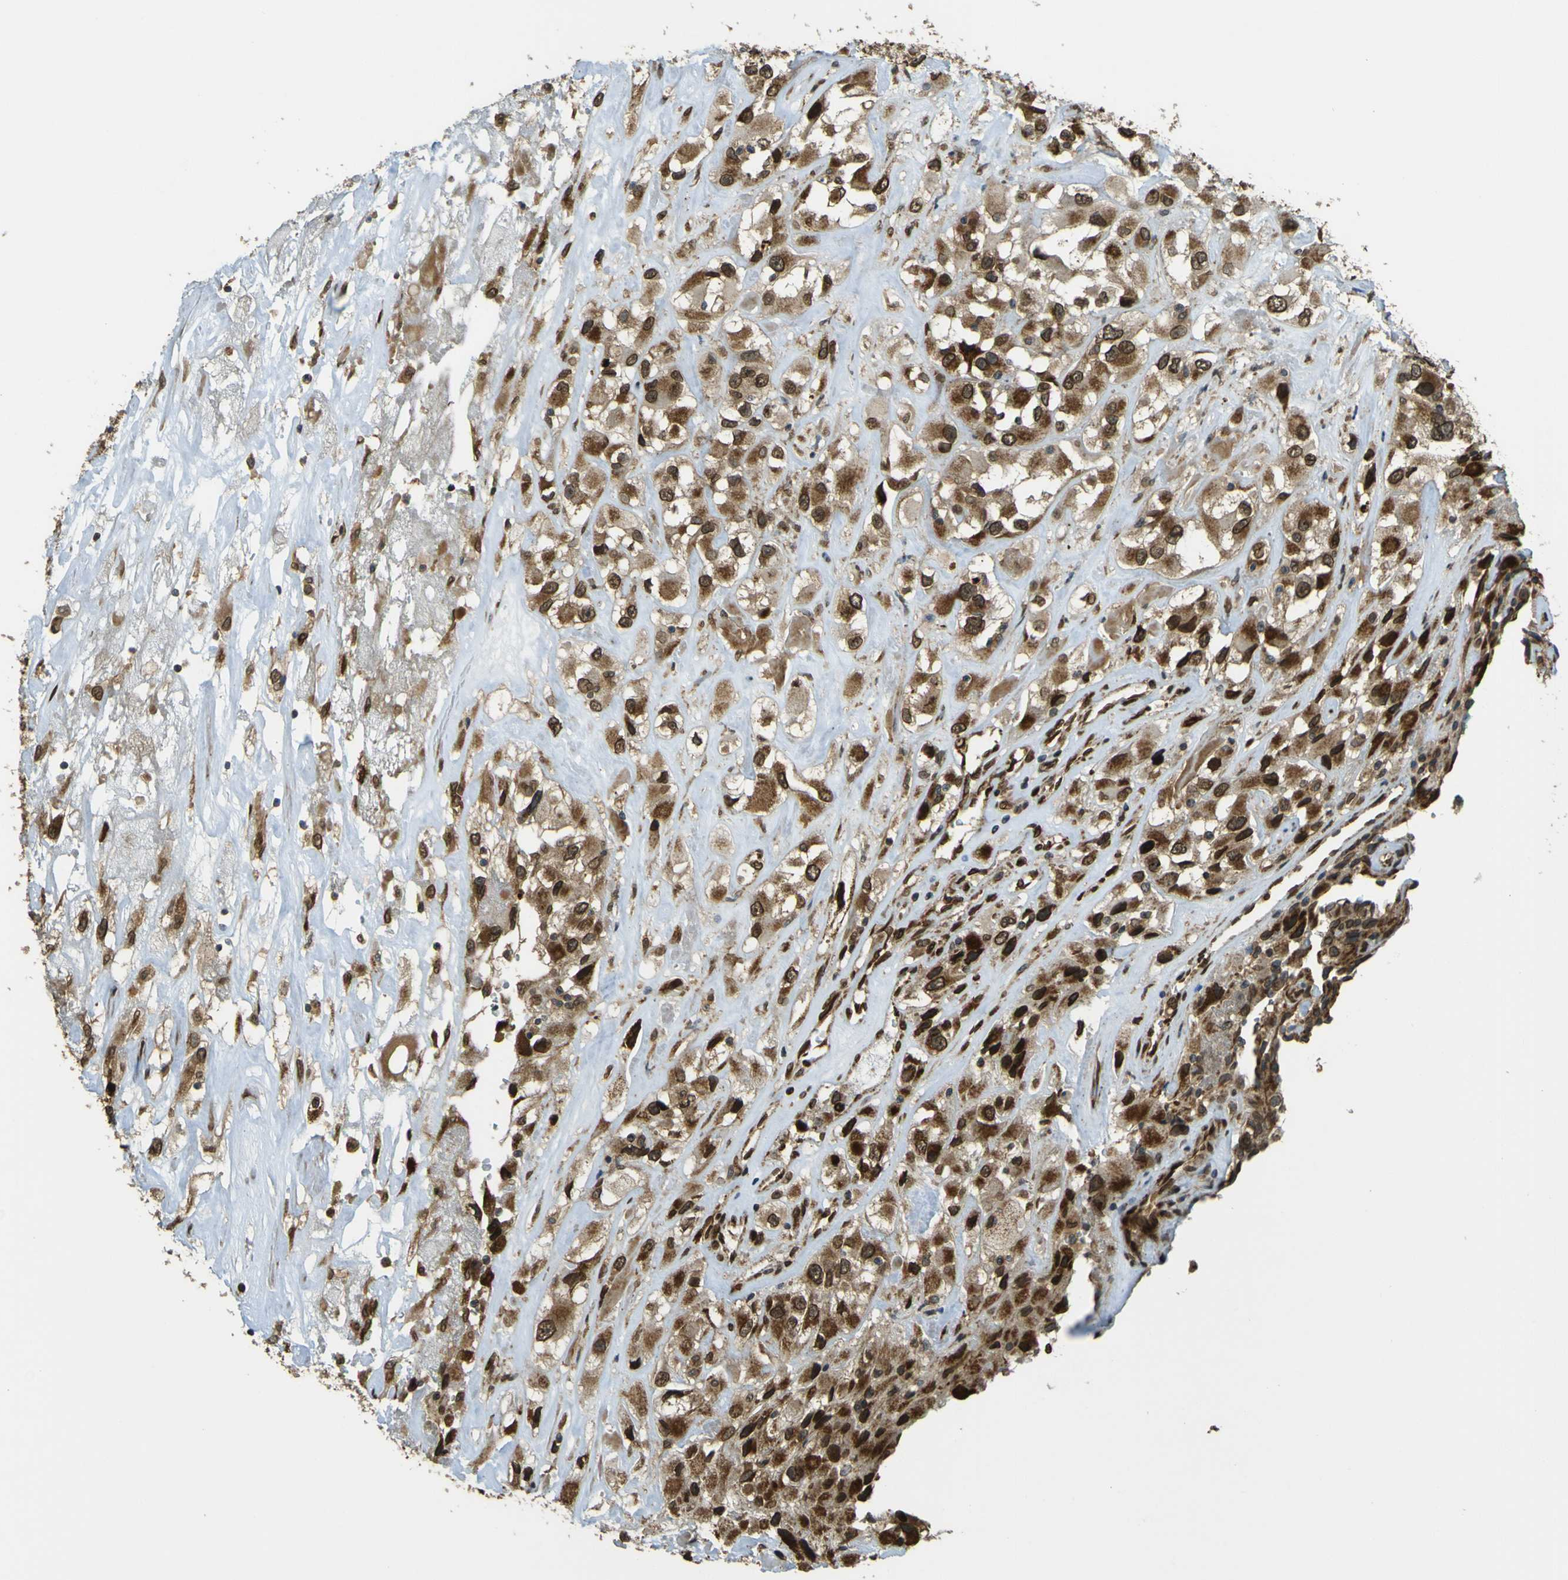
{"staining": {"intensity": "moderate", "quantity": ">75%", "location": "cytoplasmic/membranous,nuclear"}, "tissue": "renal cancer", "cell_type": "Tumor cells", "image_type": "cancer", "snomed": [{"axis": "morphology", "description": "Adenocarcinoma, NOS"}, {"axis": "topography", "description": "Kidney"}], "caption": "The image demonstrates a brown stain indicating the presence of a protein in the cytoplasmic/membranous and nuclear of tumor cells in renal cancer (adenocarcinoma).", "gene": "GALNT1", "patient": {"sex": "female", "age": 52}}